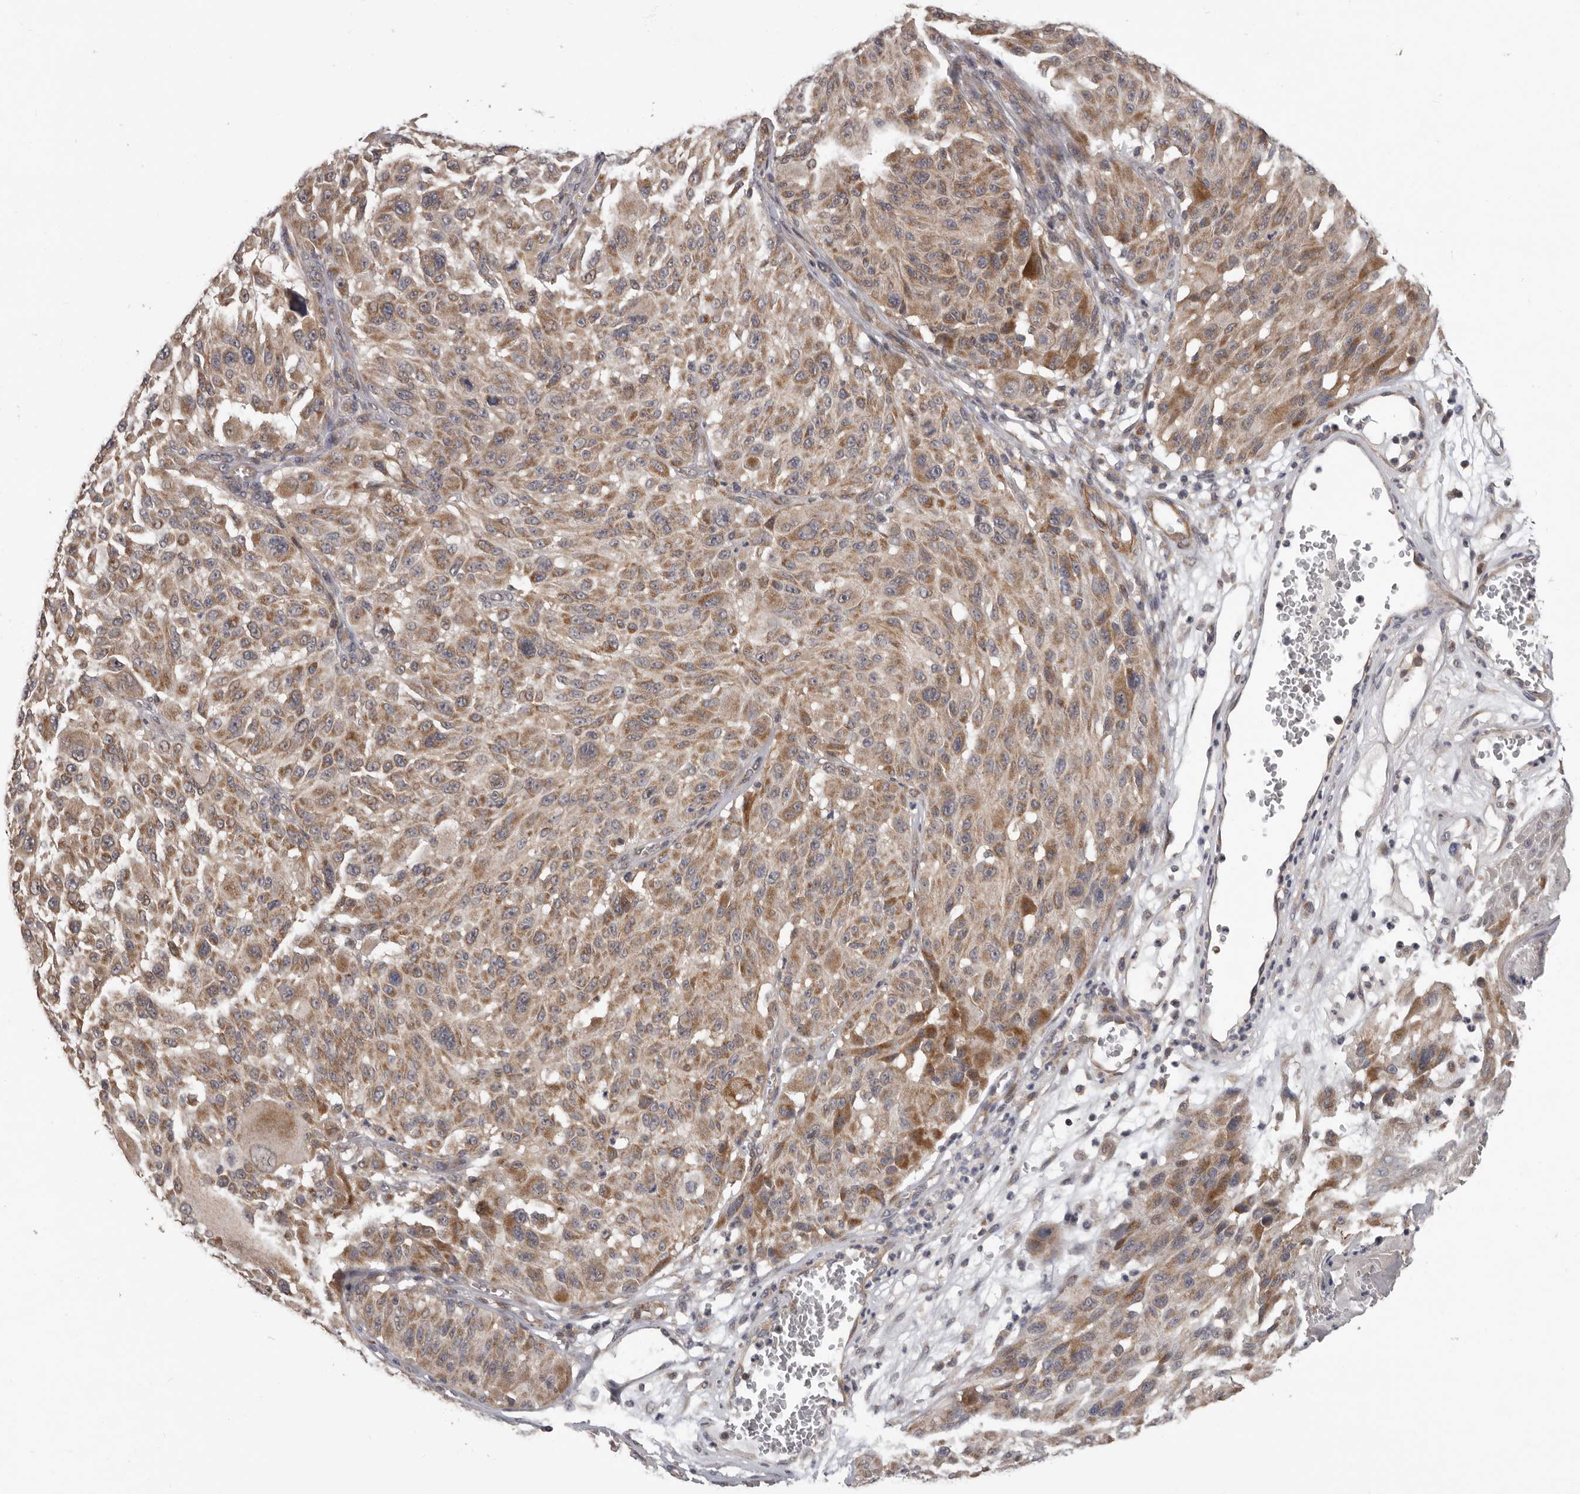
{"staining": {"intensity": "moderate", "quantity": ">75%", "location": "cytoplasmic/membranous"}, "tissue": "melanoma", "cell_type": "Tumor cells", "image_type": "cancer", "snomed": [{"axis": "morphology", "description": "Malignant melanoma, NOS"}, {"axis": "topography", "description": "Skin"}], "caption": "Immunohistochemistry (IHC) micrograph of neoplastic tissue: human malignant melanoma stained using immunohistochemistry (IHC) reveals medium levels of moderate protein expression localized specifically in the cytoplasmic/membranous of tumor cells, appearing as a cytoplasmic/membranous brown color.", "gene": "FGFR4", "patient": {"sex": "male", "age": 83}}